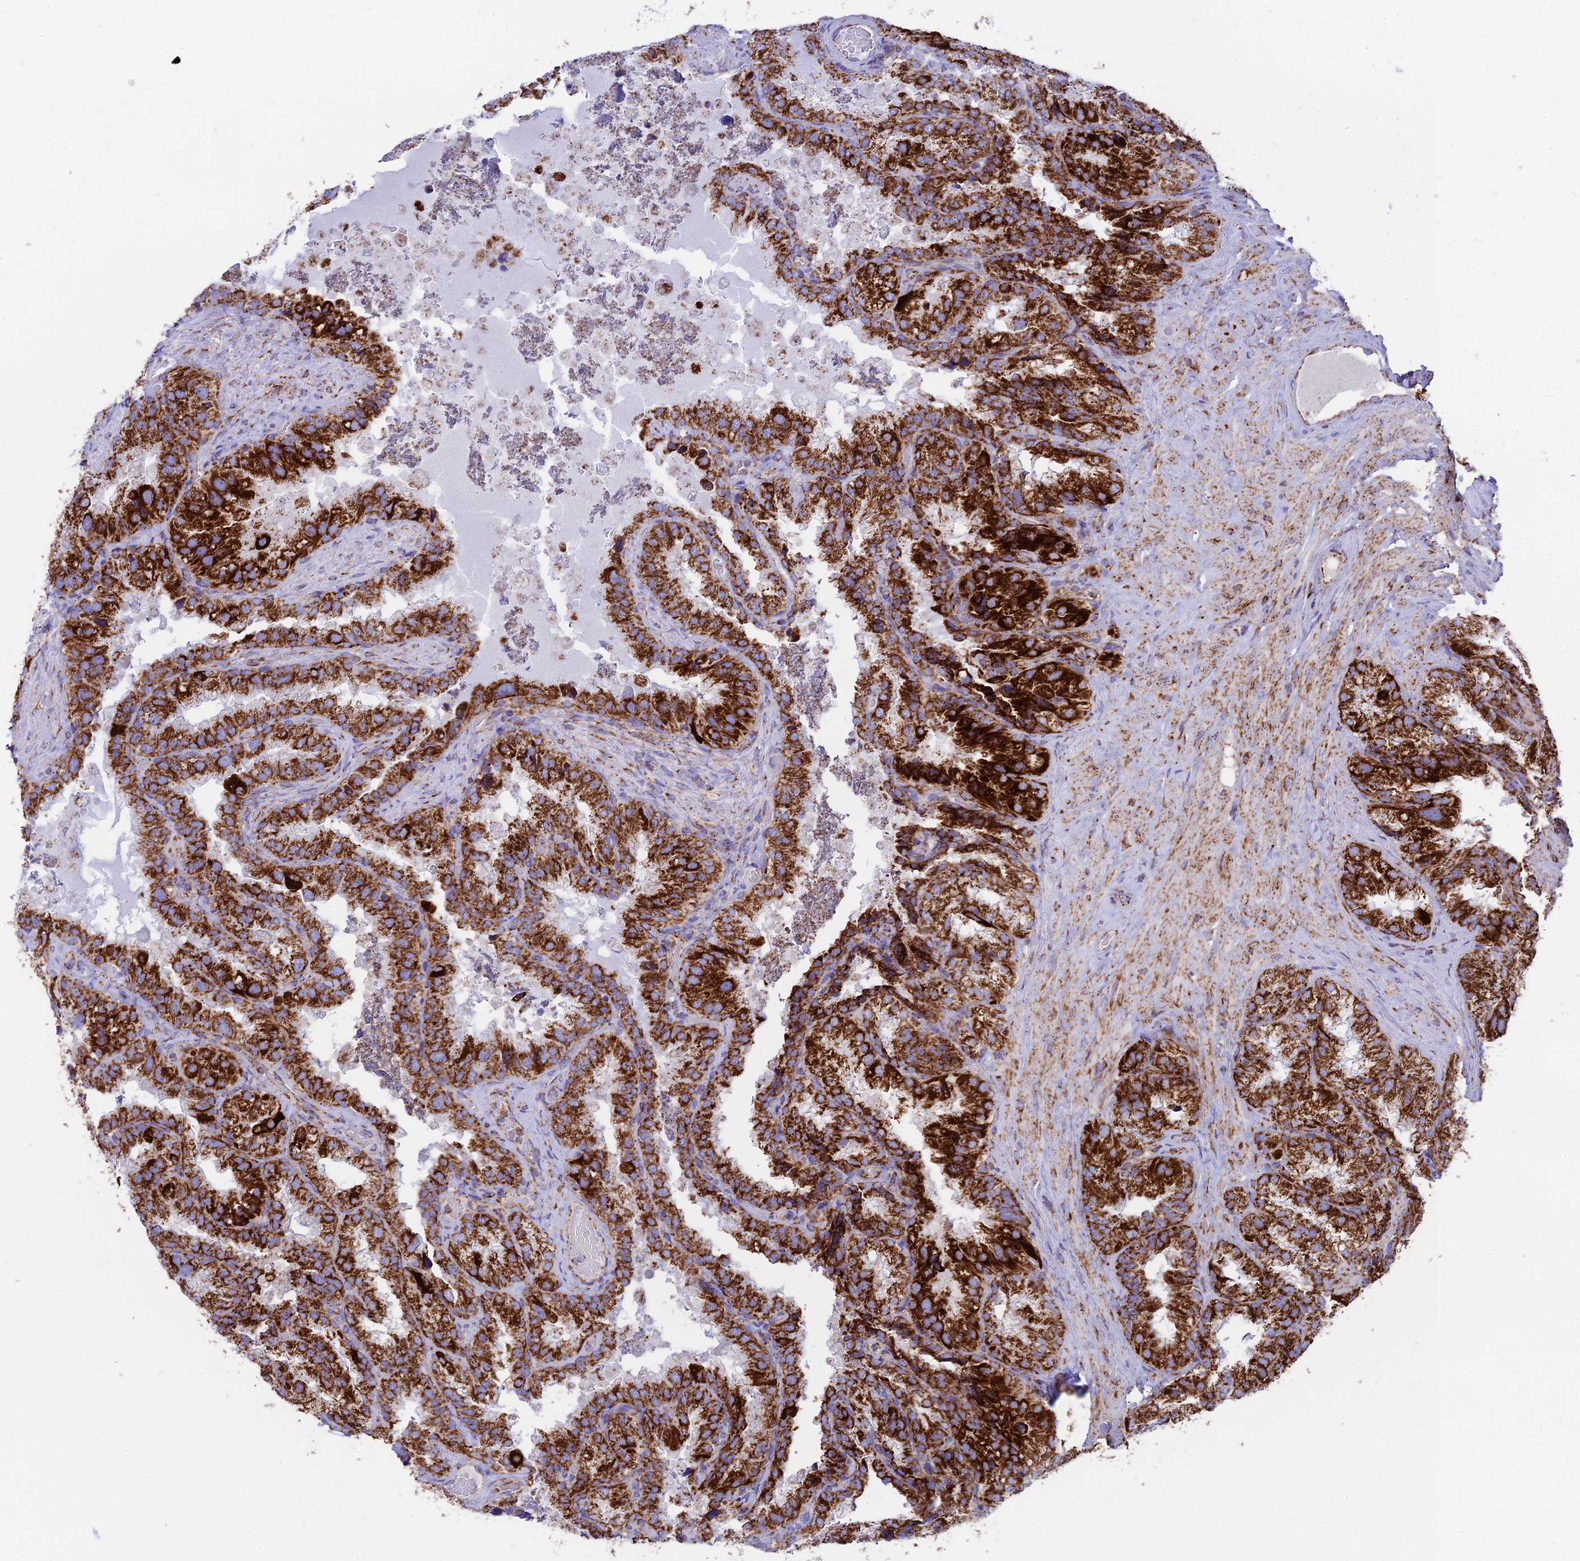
{"staining": {"intensity": "strong", "quantity": ">75%", "location": "cytoplasmic/membranous"}, "tissue": "seminal vesicle", "cell_type": "Glandular cells", "image_type": "normal", "snomed": [{"axis": "morphology", "description": "Normal tissue, NOS"}, {"axis": "topography", "description": "Seminal veicle"}], "caption": "A brown stain highlights strong cytoplasmic/membranous expression of a protein in glandular cells of unremarkable human seminal vesicle.", "gene": "CHCHD3", "patient": {"sex": "male", "age": 58}}